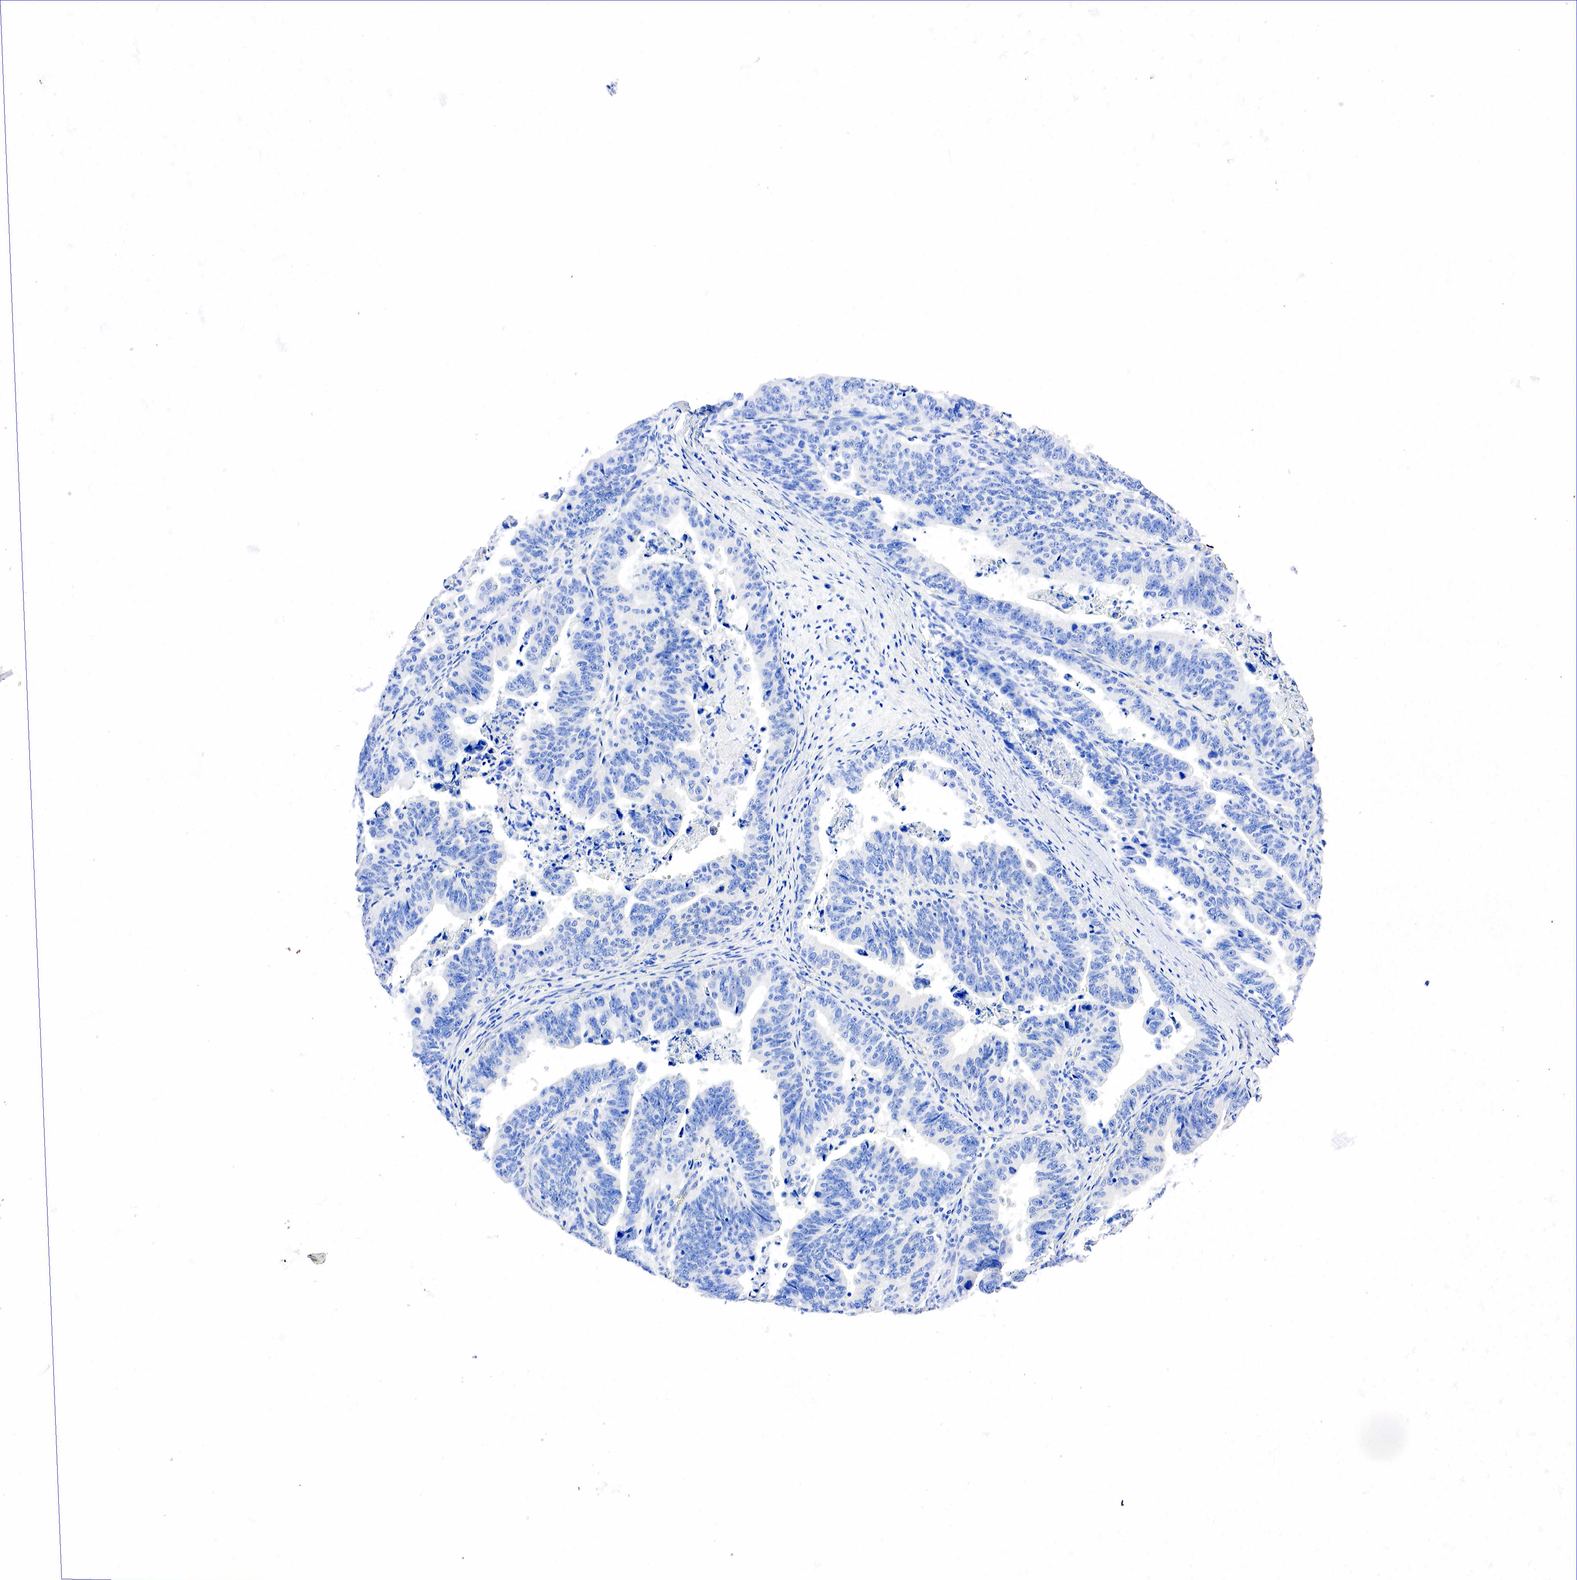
{"staining": {"intensity": "negative", "quantity": "none", "location": "none"}, "tissue": "stomach cancer", "cell_type": "Tumor cells", "image_type": "cancer", "snomed": [{"axis": "morphology", "description": "Adenocarcinoma, NOS"}, {"axis": "topography", "description": "Stomach, upper"}], "caption": "DAB (3,3'-diaminobenzidine) immunohistochemical staining of stomach cancer (adenocarcinoma) demonstrates no significant expression in tumor cells. (DAB IHC, high magnification).", "gene": "PGR", "patient": {"sex": "female", "age": 50}}